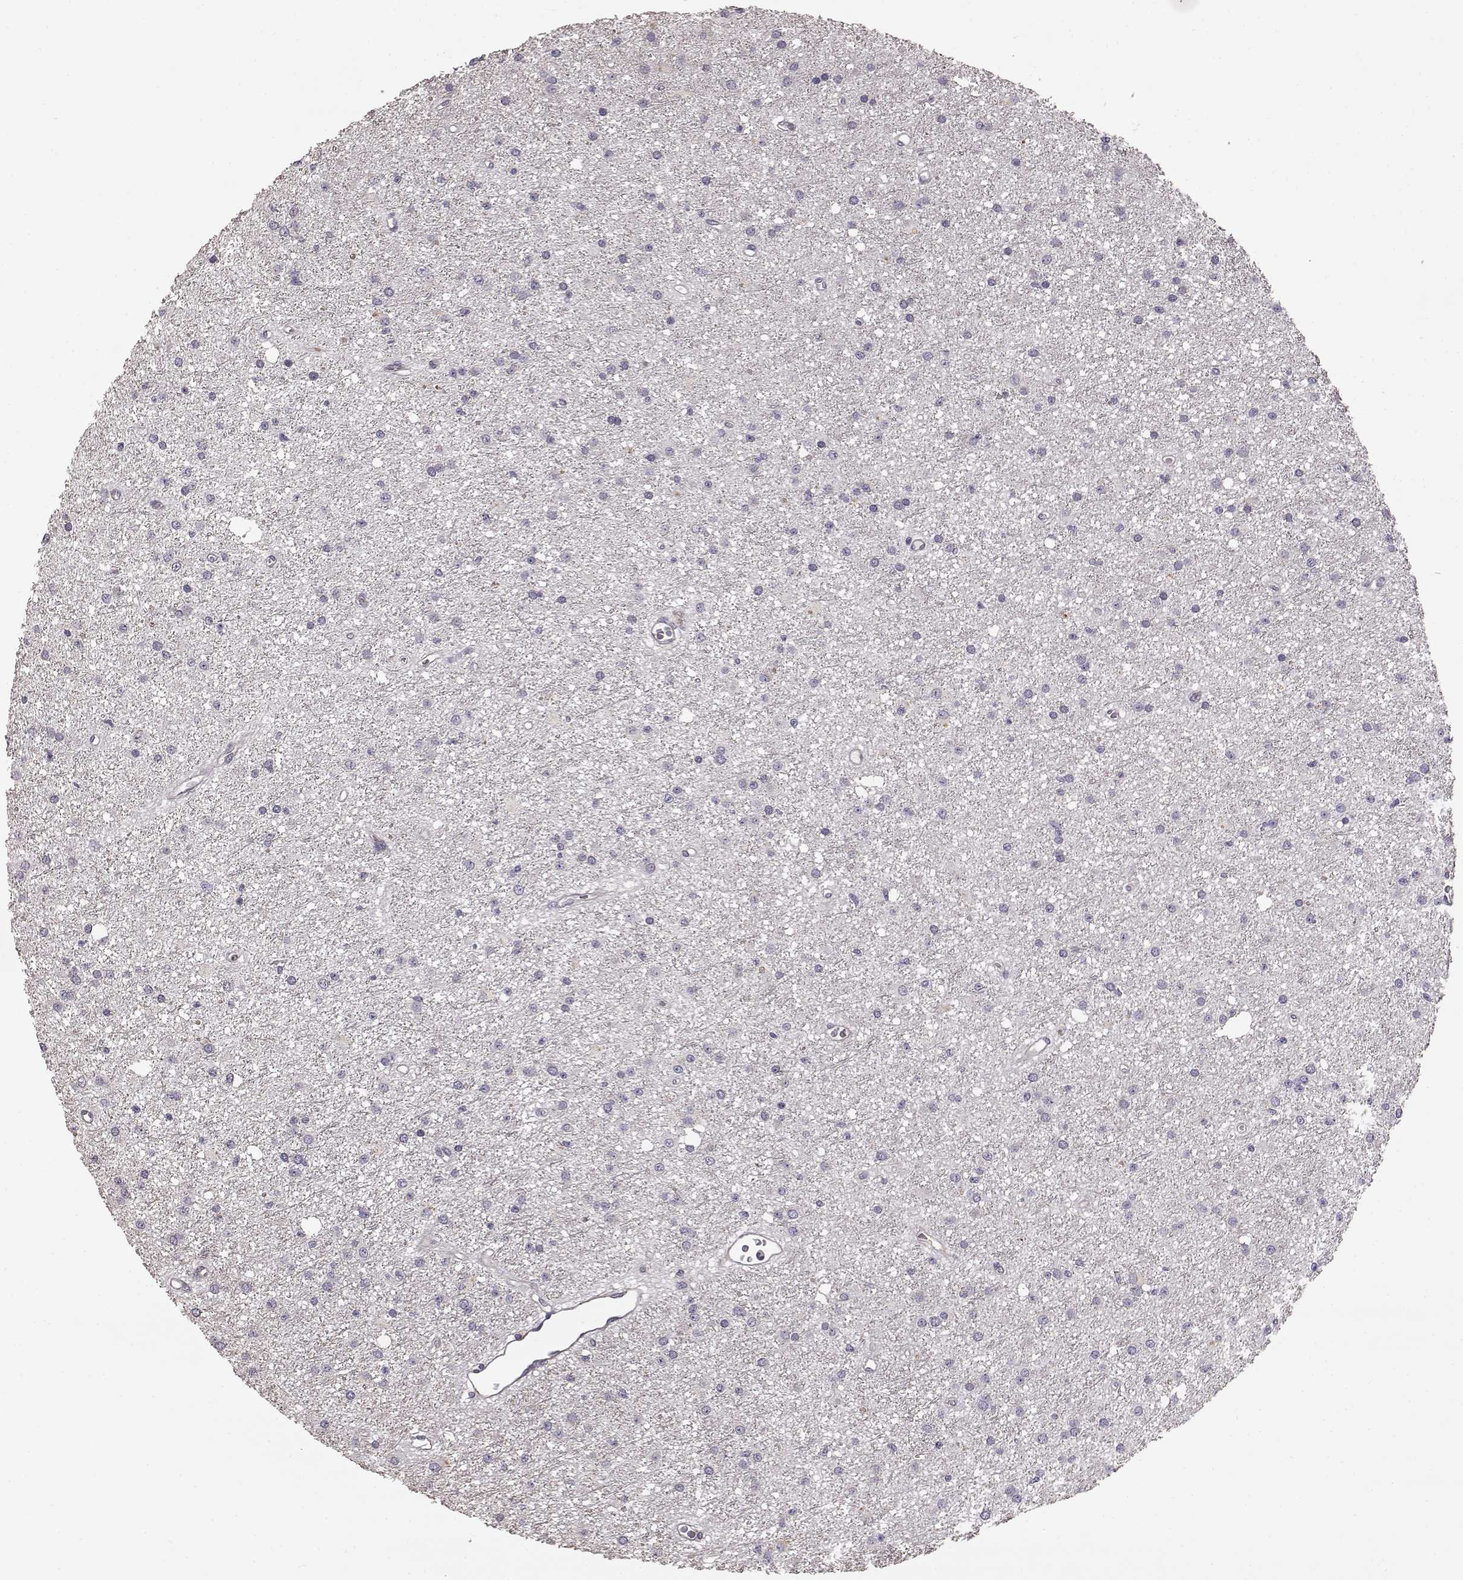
{"staining": {"intensity": "negative", "quantity": "none", "location": "none"}, "tissue": "glioma", "cell_type": "Tumor cells", "image_type": "cancer", "snomed": [{"axis": "morphology", "description": "Glioma, malignant, Low grade"}, {"axis": "topography", "description": "Brain"}], "caption": "A histopathology image of human low-grade glioma (malignant) is negative for staining in tumor cells. (DAB (3,3'-diaminobenzidine) IHC with hematoxylin counter stain).", "gene": "GHR", "patient": {"sex": "male", "age": 27}}